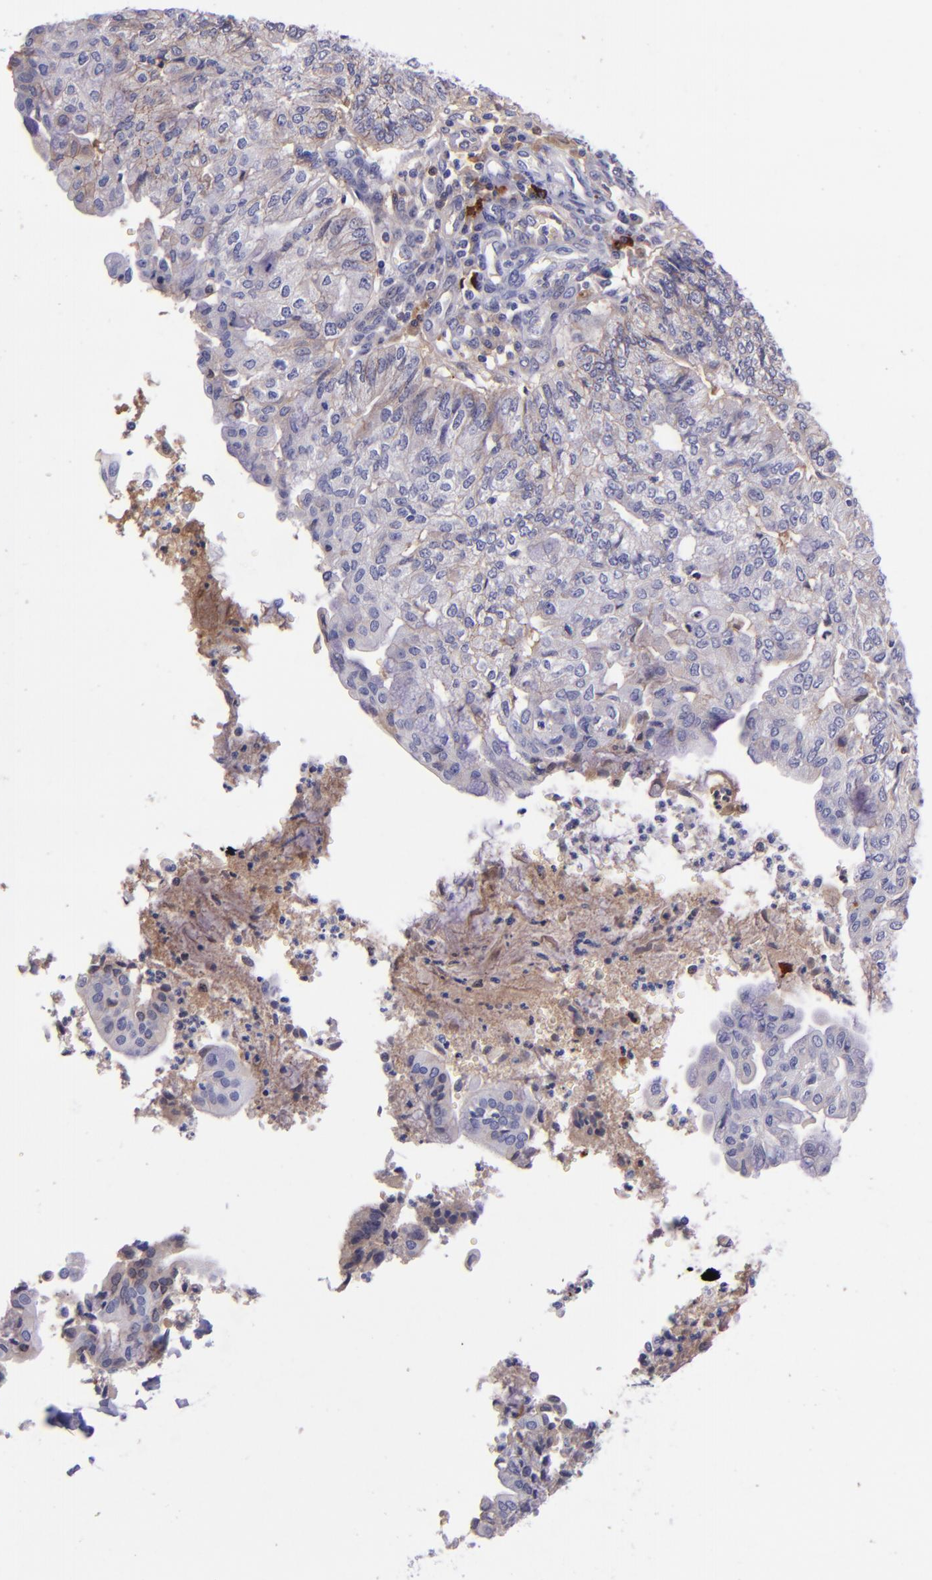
{"staining": {"intensity": "weak", "quantity": "25%-75%", "location": "cytoplasmic/membranous"}, "tissue": "endometrial cancer", "cell_type": "Tumor cells", "image_type": "cancer", "snomed": [{"axis": "morphology", "description": "Adenocarcinoma, NOS"}, {"axis": "topography", "description": "Endometrium"}], "caption": "High-power microscopy captured an immunohistochemistry histopathology image of adenocarcinoma (endometrial), revealing weak cytoplasmic/membranous positivity in approximately 25%-75% of tumor cells. The protein of interest is shown in brown color, while the nuclei are stained blue.", "gene": "KNG1", "patient": {"sex": "female", "age": 59}}